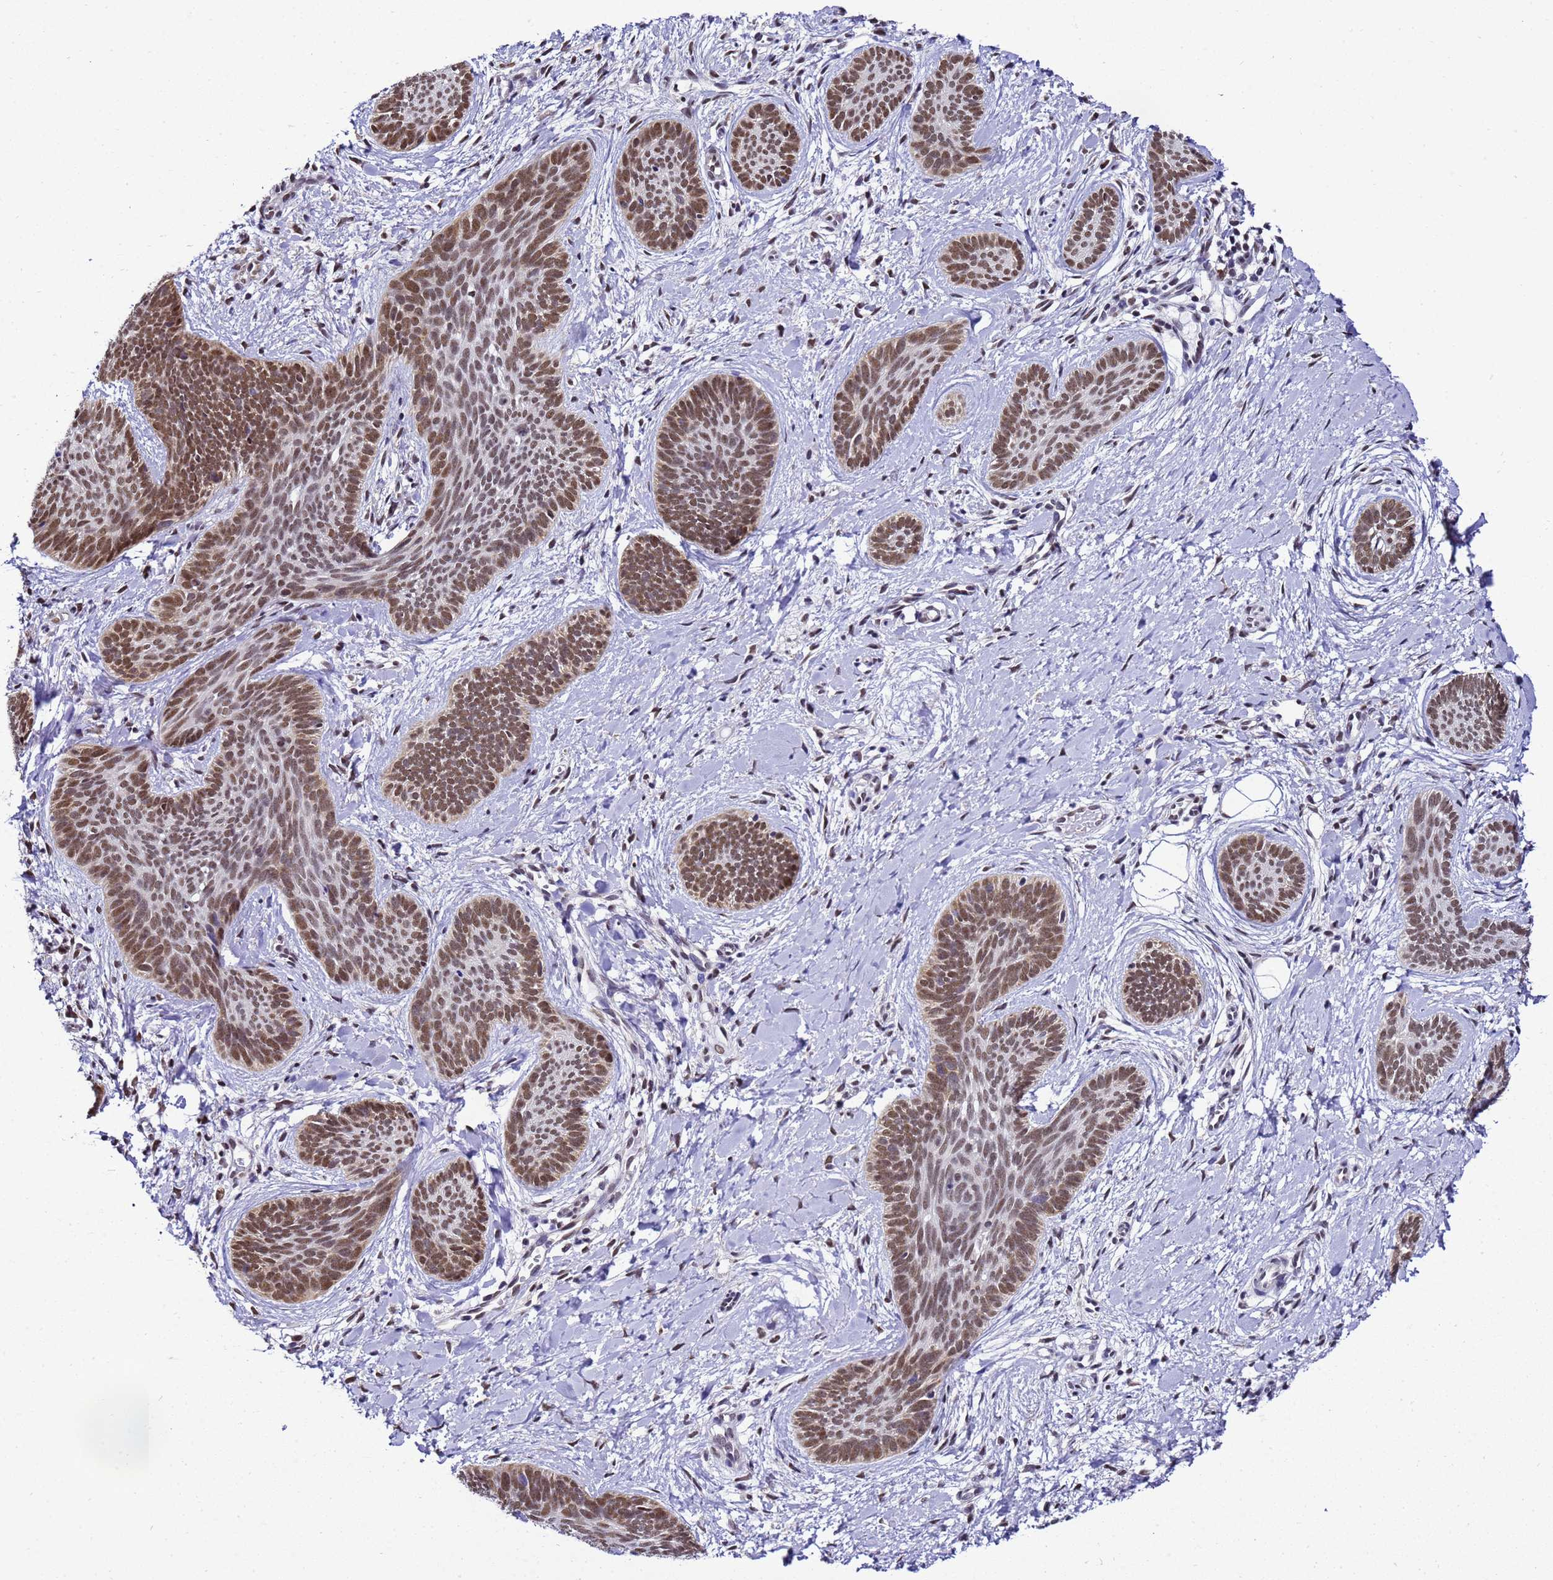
{"staining": {"intensity": "moderate", "quantity": ">75%", "location": "nuclear"}, "tissue": "skin cancer", "cell_type": "Tumor cells", "image_type": "cancer", "snomed": [{"axis": "morphology", "description": "Basal cell carcinoma"}, {"axis": "topography", "description": "Skin"}], "caption": "Human skin cancer (basal cell carcinoma) stained with a brown dye exhibits moderate nuclear positive expression in about >75% of tumor cells.", "gene": "SMN1", "patient": {"sex": "female", "age": 81}}